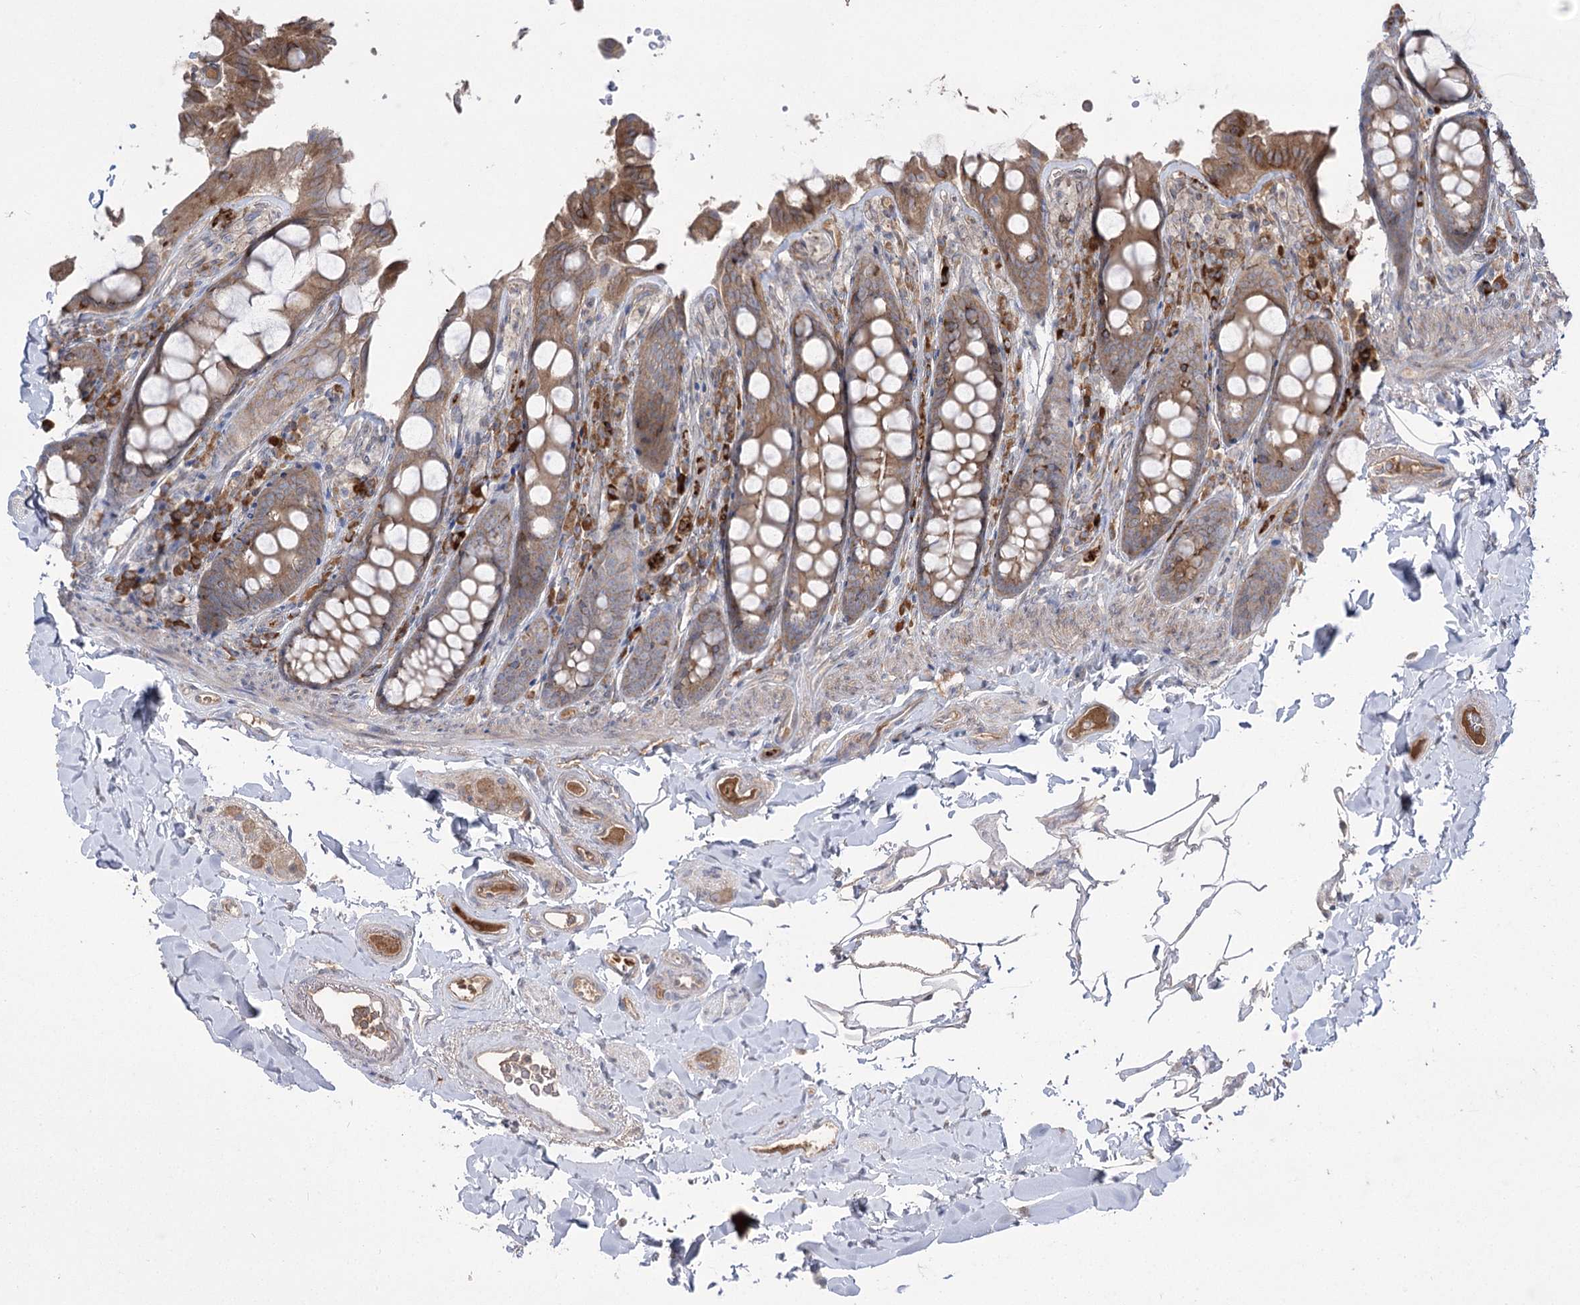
{"staining": {"intensity": "negative", "quantity": "none", "location": "none"}, "tissue": "colon", "cell_type": "Endothelial cells", "image_type": "normal", "snomed": [{"axis": "morphology", "description": "Normal tissue, NOS"}, {"axis": "topography", "description": "Colon"}, {"axis": "topography", "description": "Peripheral nerve tissue"}], "caption": "DAB immunohistochemical staining of normal colon reveals no significant positivity in endothelial cells. (Immunohistochemistry (ihc), brightfield microscopy, high magnification).", "gene": "PLEKHA5", "patient": {"sex": "female", "age": 61}}